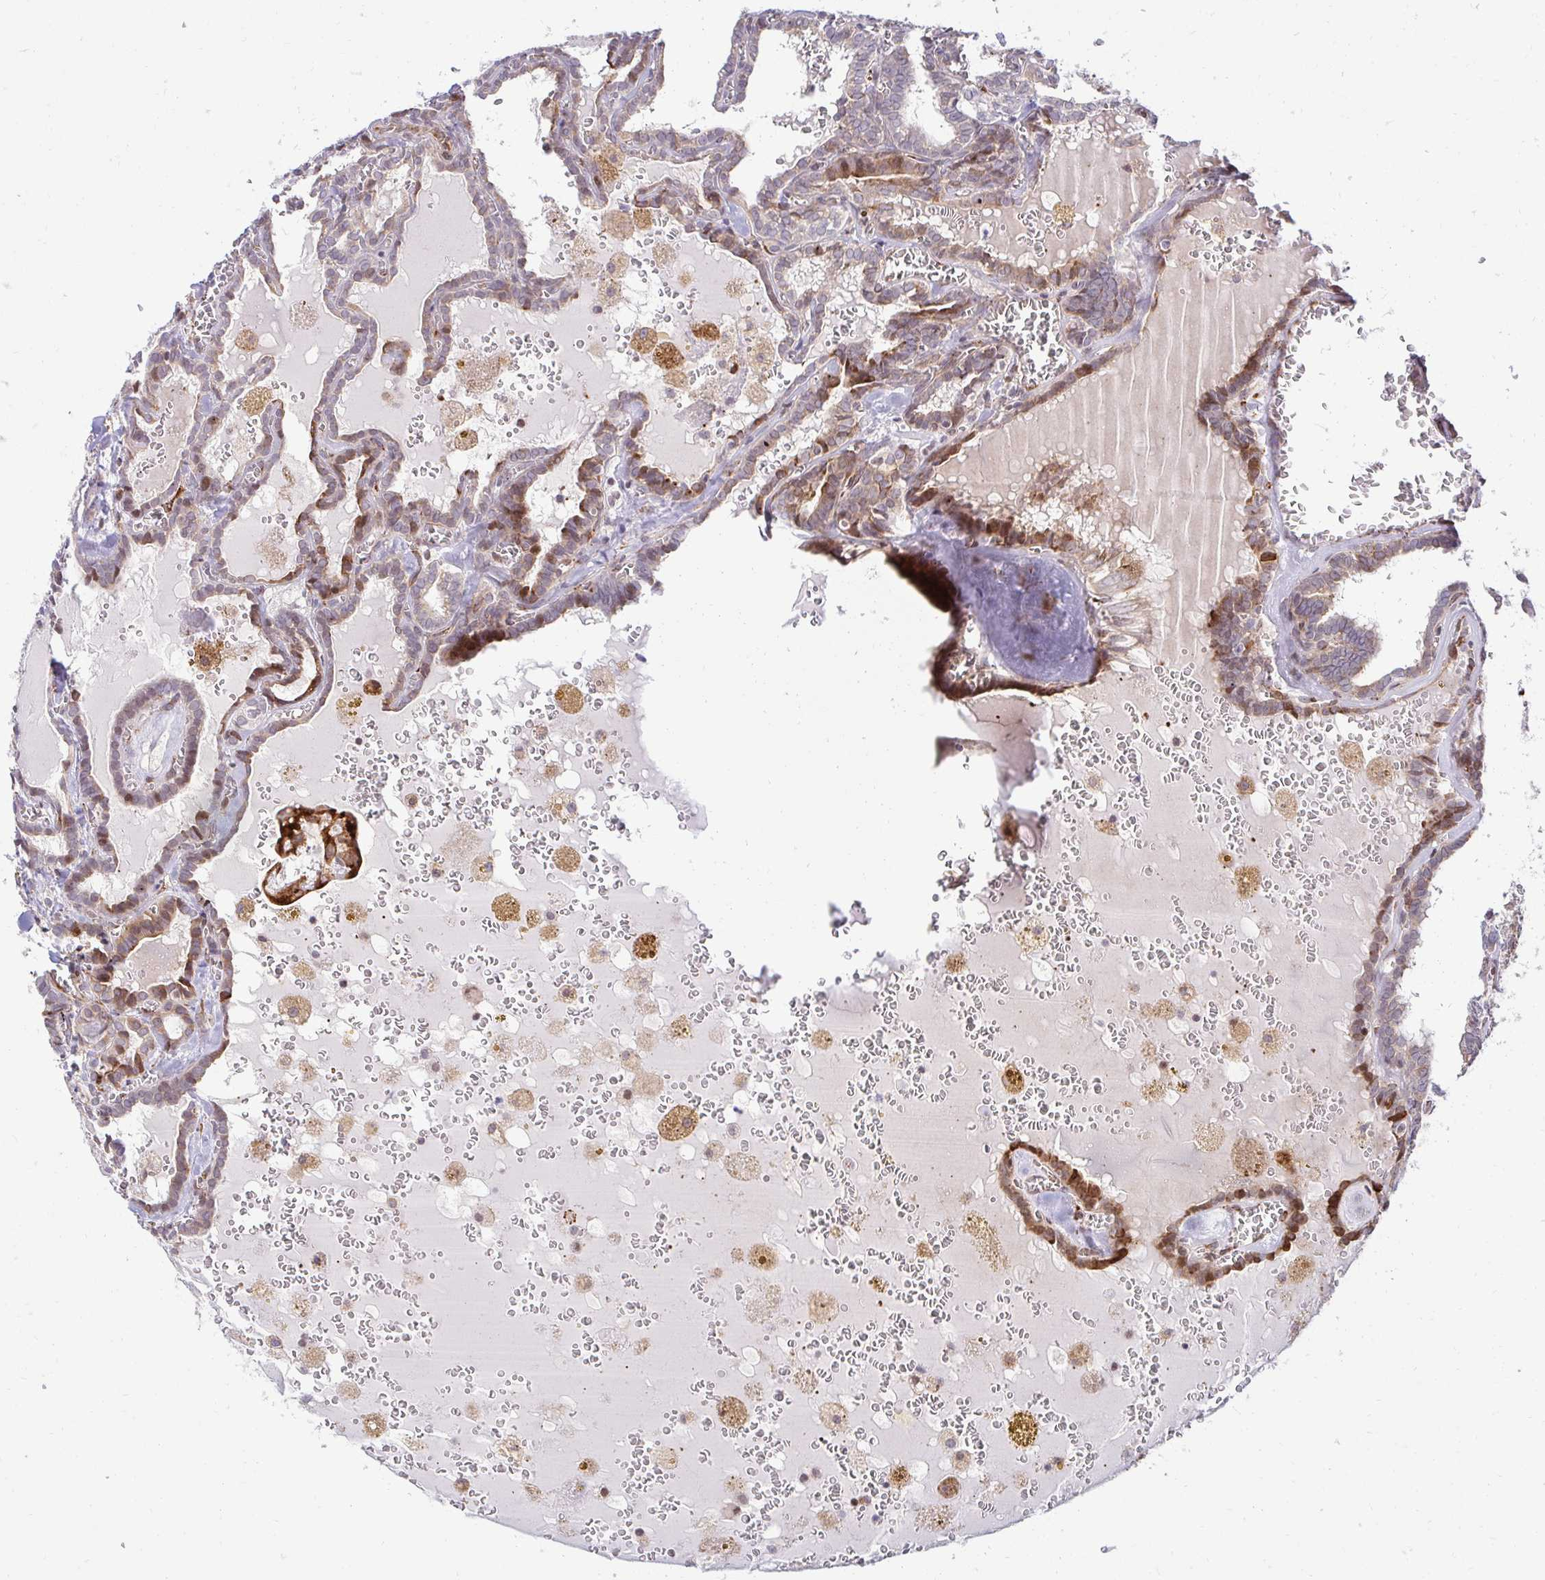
{"staining": {"intensity": "moderate", "quantity": "25%-75%", "location": "cytoplasmic/membranous"}, "tissue": "thyroid cancer", "cell_type": "Tumor cells", "image_type": "cancer", "snomed": [{"axis": "morphology", "description": "Papillary adenocarcinoma, NOS"}, {"axis": "topography", "description": "Thyroid gland"}], "caption": "Immunohistochemistry (IHC) image of human thyroid papillary adenocarcinoma stained for a protein (brown), which reveals medium levels of moderate cytoplasmic/membranous positivity in about 25%-75% of tumor cells.", "gene": "HPS1", "patient": {"sex": "female", "age": 39}}